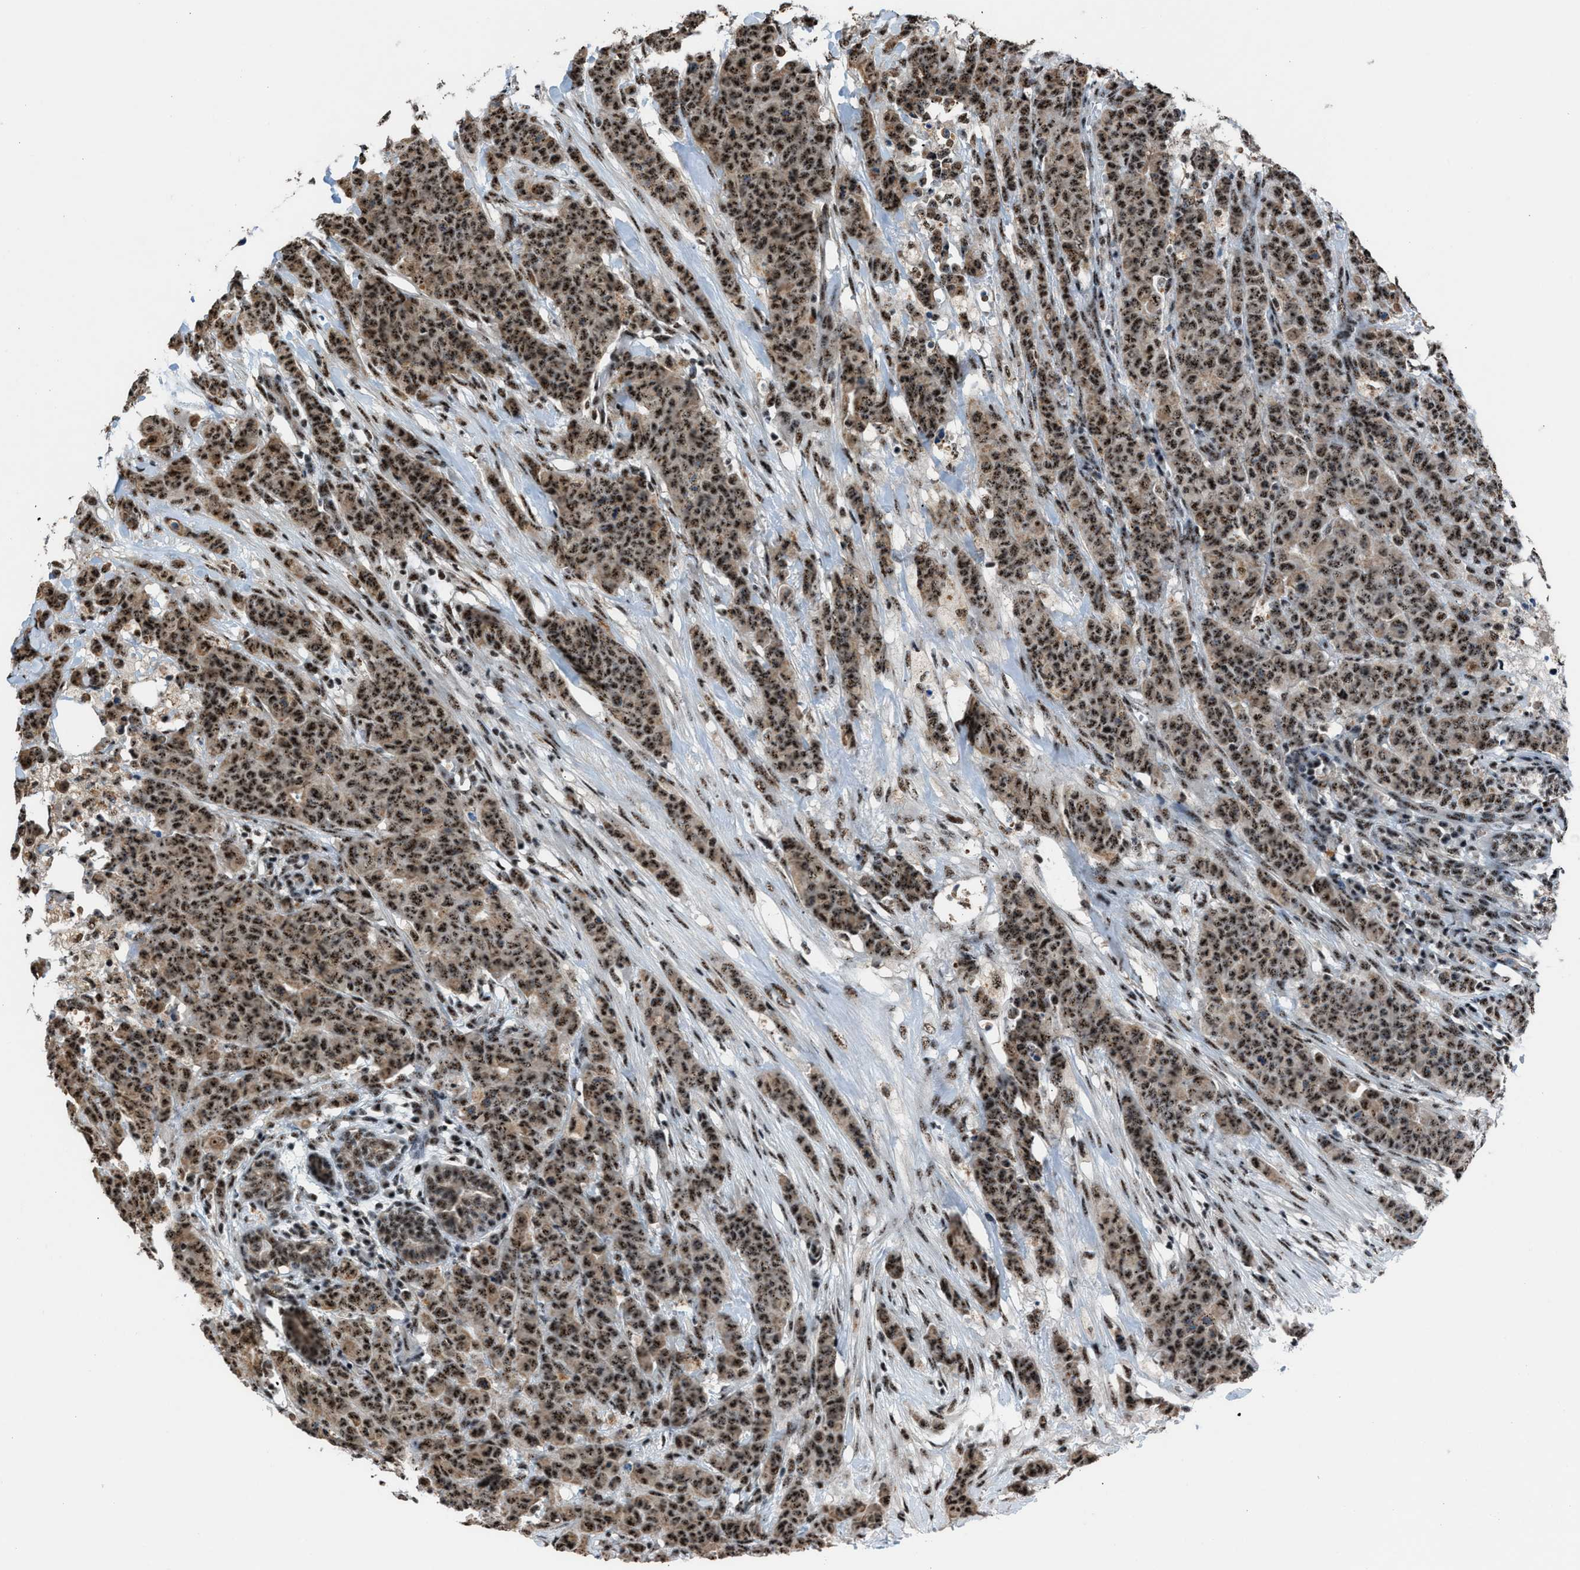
{"staining": {"intensity": "strong", "quantity": ">75%", "location": "nuclear"}, "tissue": "breast cancer", "cell_type": "Tumor cells", "image_type": "cancer", "snomed": [{"axis": "morphology", "description": "Normal tissue, NOS"}, {"axis": "morphology", "description": "Duct carcinoma"}, {"axis": "topography", "description": "Breast"}], "caption": "A brown stain highlights strong nuclear expression of a protein in invasive ductal carcinoma (breast) tumor cells. (Brightfield microscopy of DAB IHC at high magnification).", "gene": "CENPP", "patient": {"sex": "female", "age": 40}}